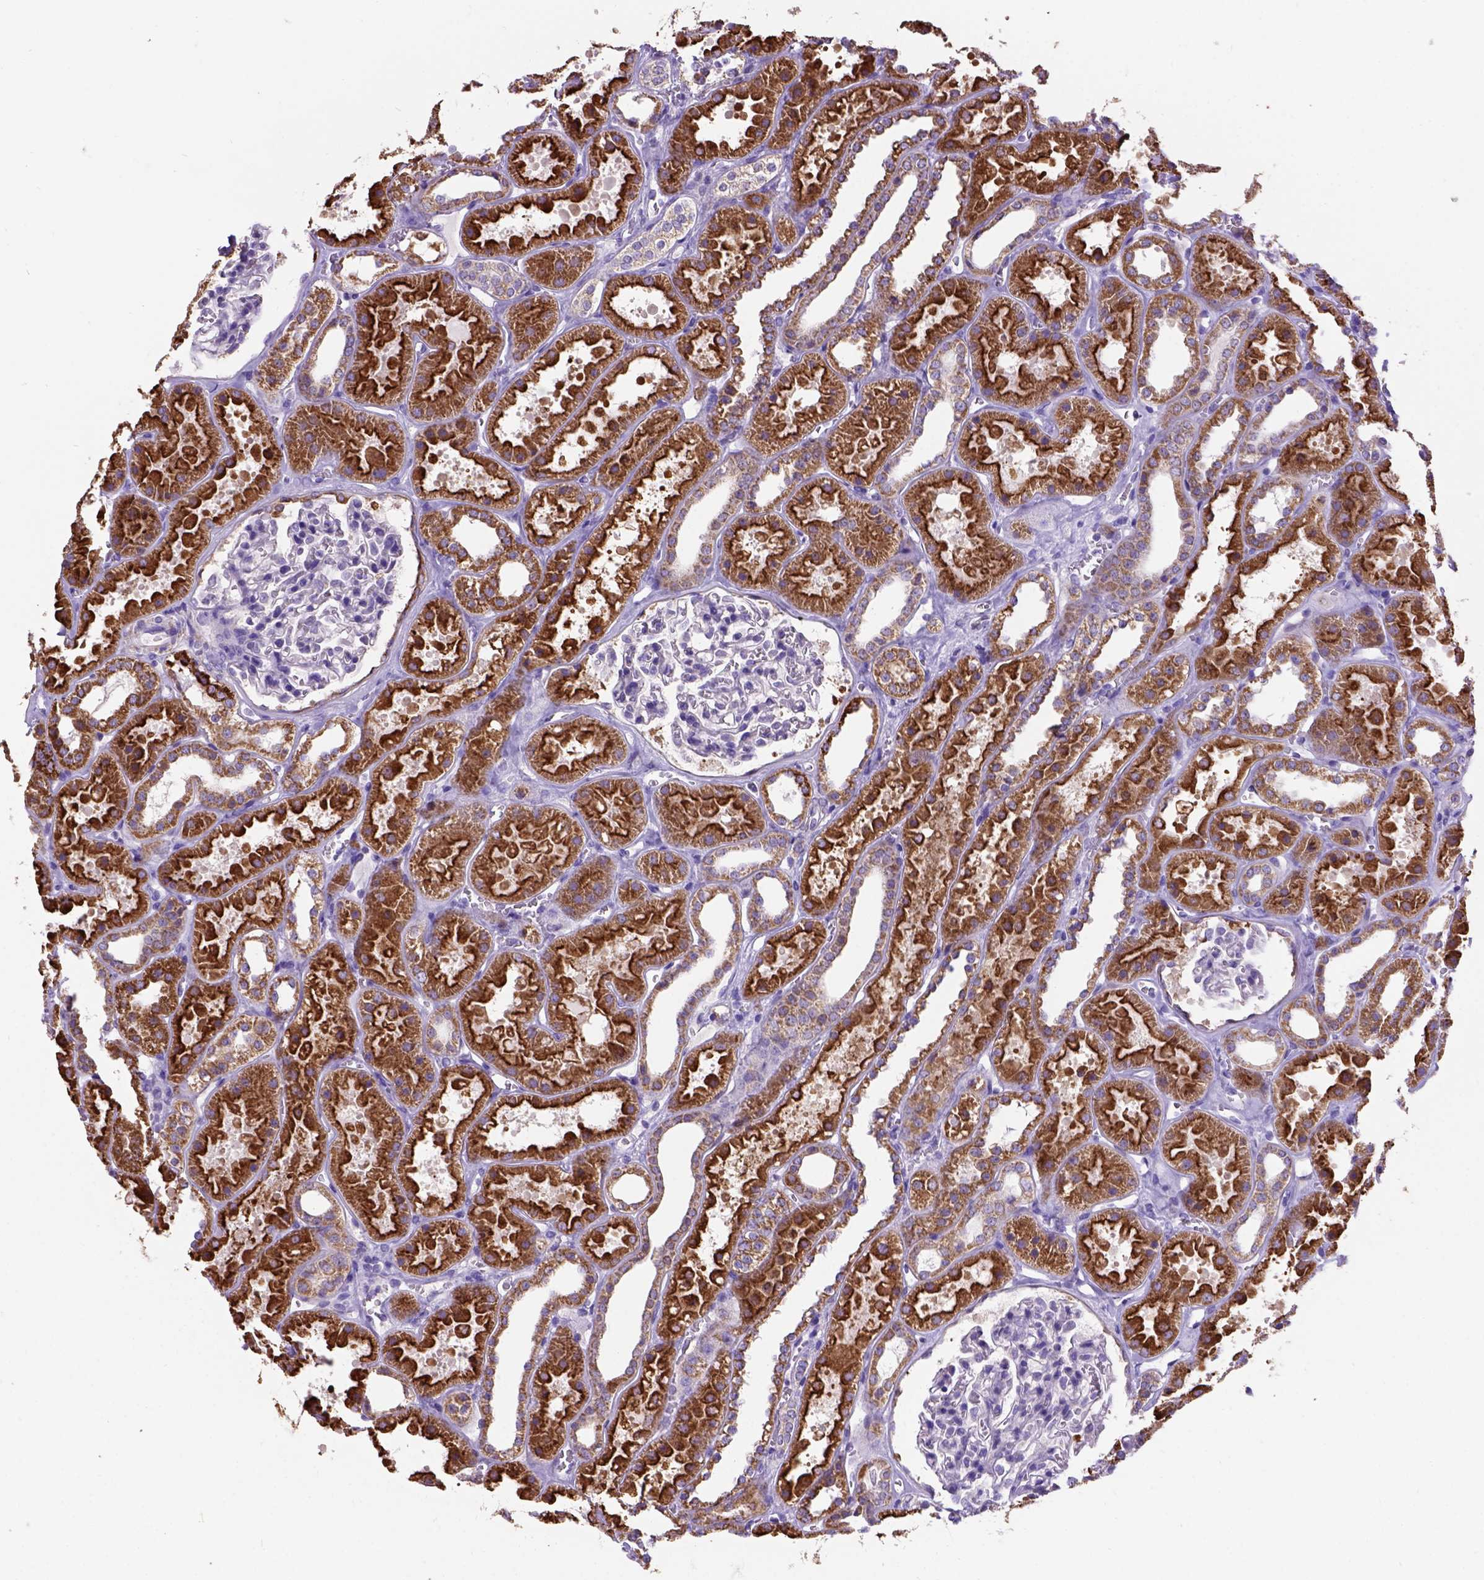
{"staining": {"intensity": "strong", "quantity": "<25%", "location": "cytoplasmic/membranous"}, "tissue": "kidney", "cell_type": "Cells in glomeruli", "image_type": "normal", "snomed": [{"axis": "morphology", "description": "Normal tissue, NOS"}, {"axis": "topography", "description": "Kidney"}], "caption": "The histopathology image reveals staining of benign kidney, revealing strong cytoplasmic/membranous protein expression (brown color) within cells in glomeruli.", "gene": "L2HGDH", "patient": {"sex": "female", "age": 41}}